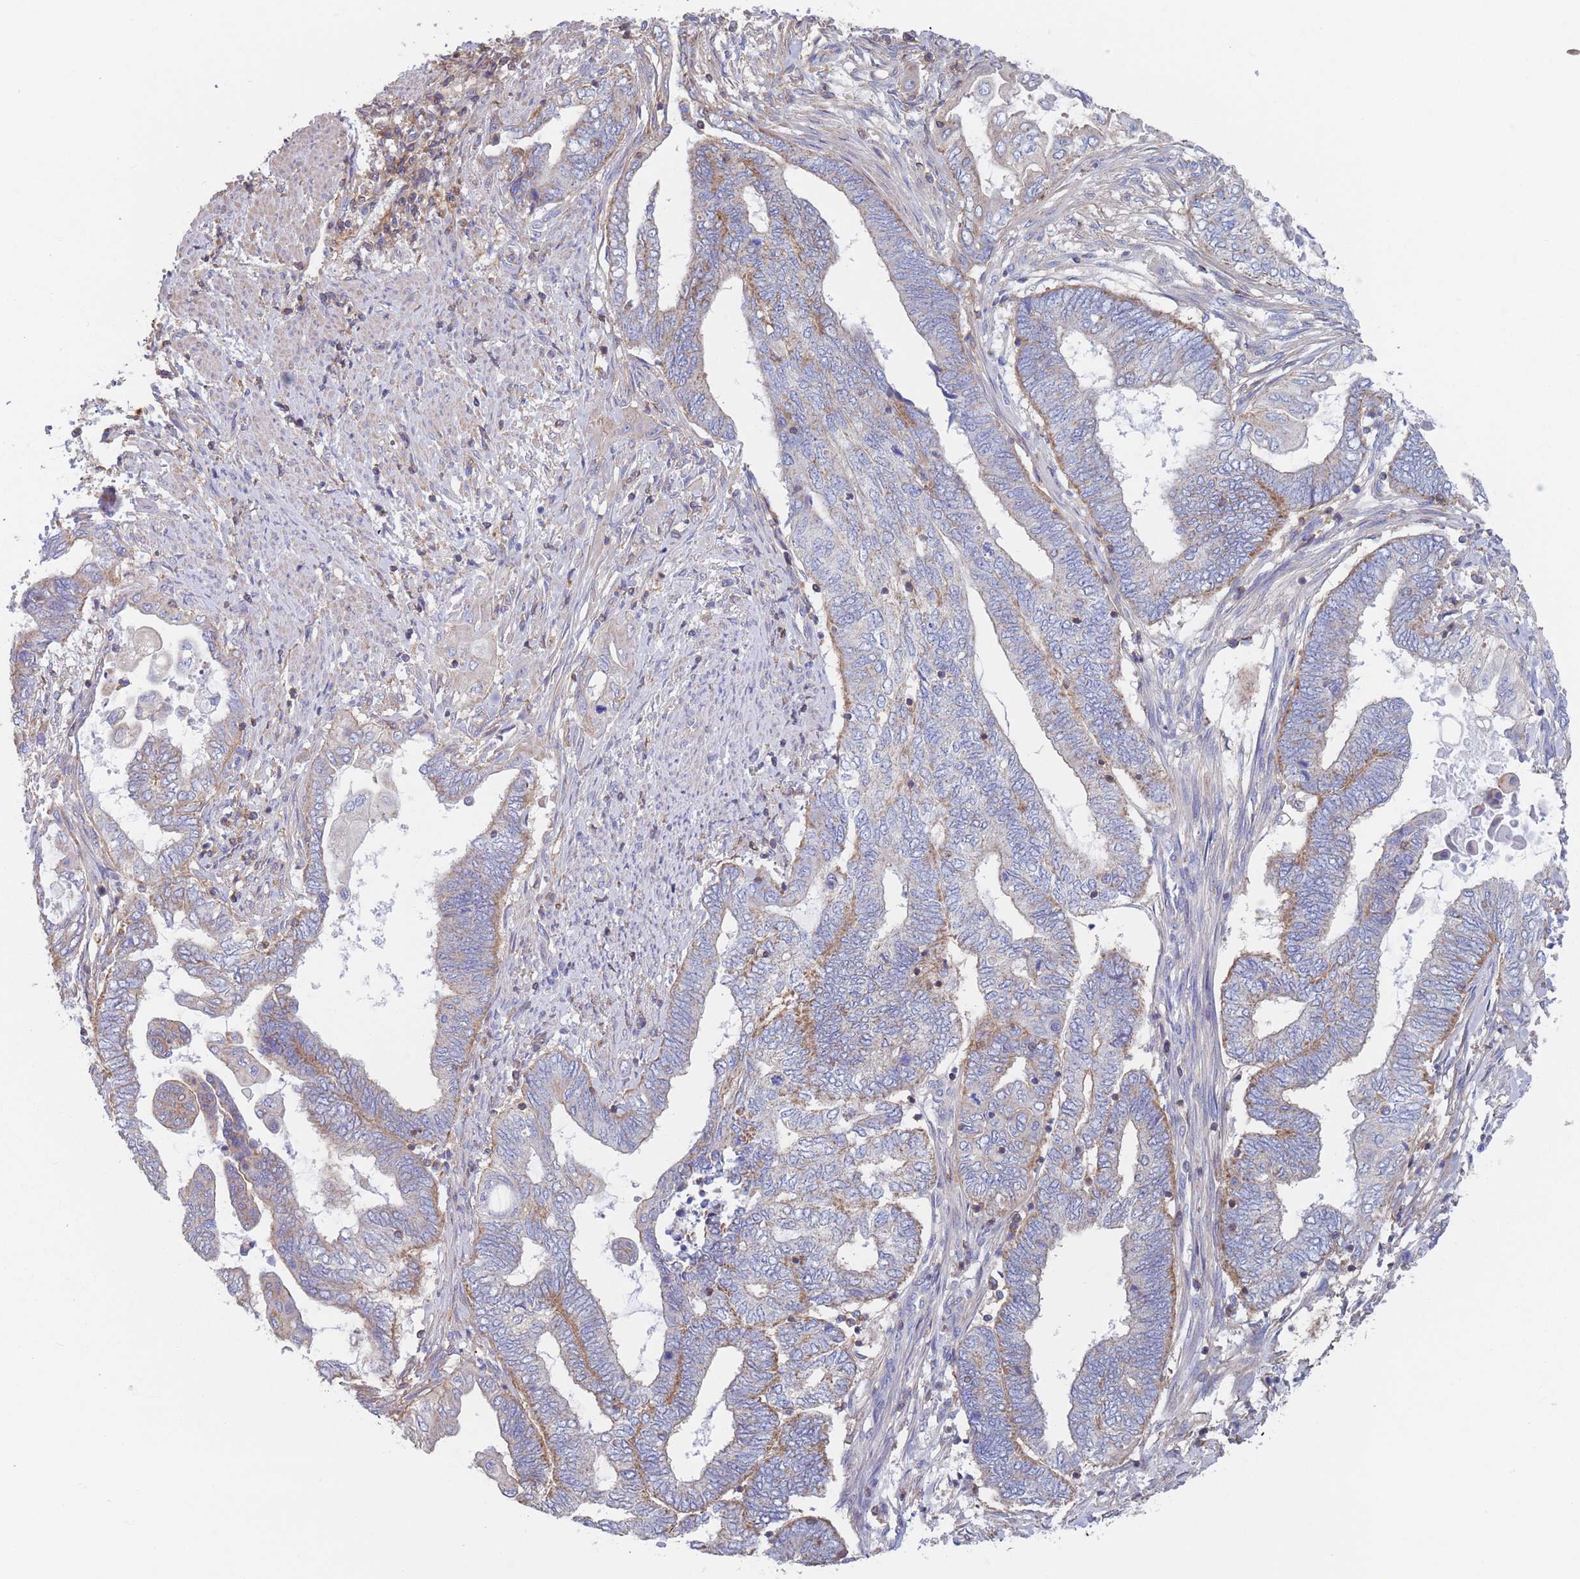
{"staining": {"intensity": "moderate", "quantity": "<25%", "location": "cytoplasmic/membranous"}, "tissue": "endometrial cancer", "cell_type": "Tumor cells", "image_type": "cancer", "snomed": [{"axis": "morphology", "description": "Adenocarcinoma, NOS"}, {"axis": "topography", "description": "Uterus"}, {"axis": "topography", "description": "Endometrium"}], "caption": "Approximately <25% of tumor cells in endometrial cancer (adenocarcinoma) display moderate cytoplasmic/membranous protein positivity as visualized by brown immunohistochemical staining.", "gene": "ADH1A", "patient": {"sex": "female", "age": 70}}